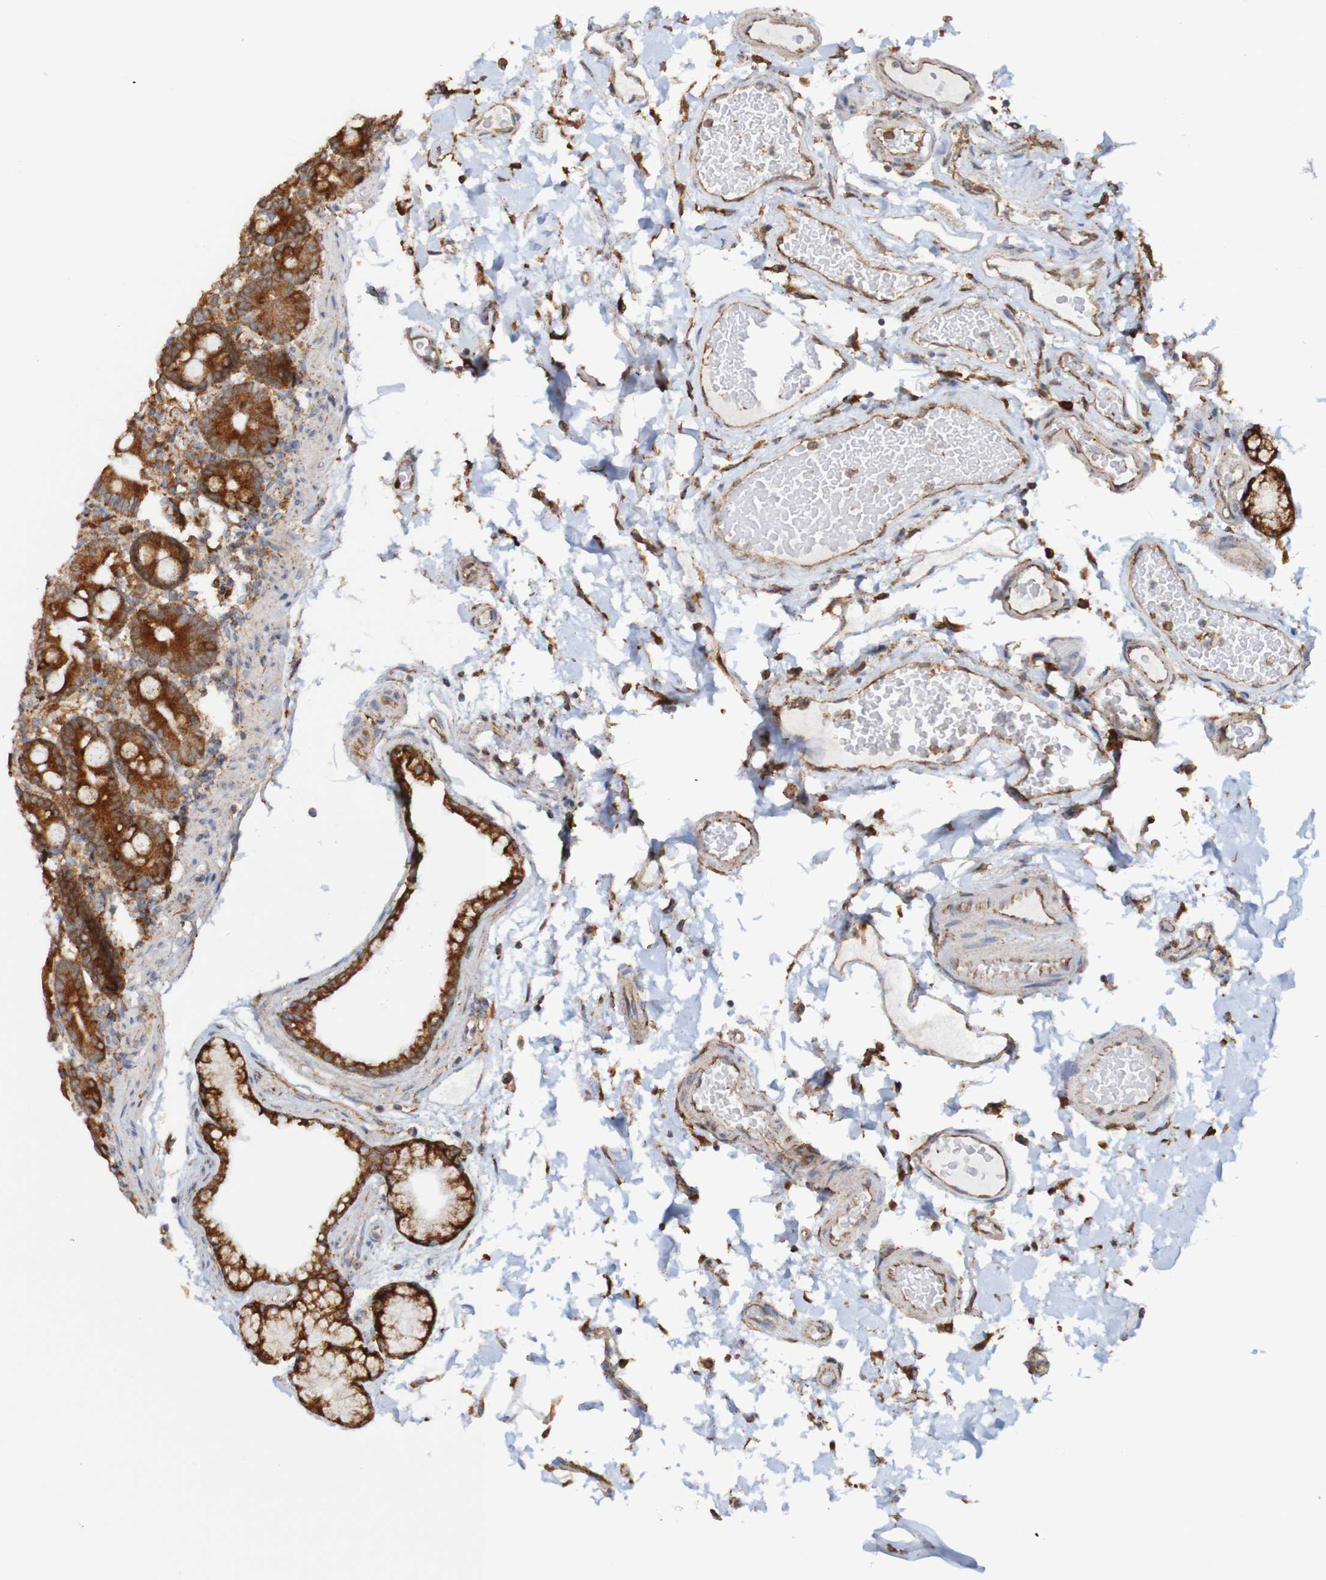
{"staining": {"intensity": "strong", "quantity": ">75%", "location": "cytoplasmic/membranous"}, "tissue": "duodenum", "cell_type": "Glandular cells", "image_type": "normal", "snomed": [{"axis": "morphology", "description": "Normal tissue, NOS"}, {"axis": "topography", "description": "Small intestine, NOS"}], "caption": "This photomicrograph exhibits immunohistochemistry staining of benign human duodenum, with high strong cytoplasmic/membranous expression in about >75% of glandular cells.", "gene": "PDIA3", "patient": {"sex": "female", "age": 71}}